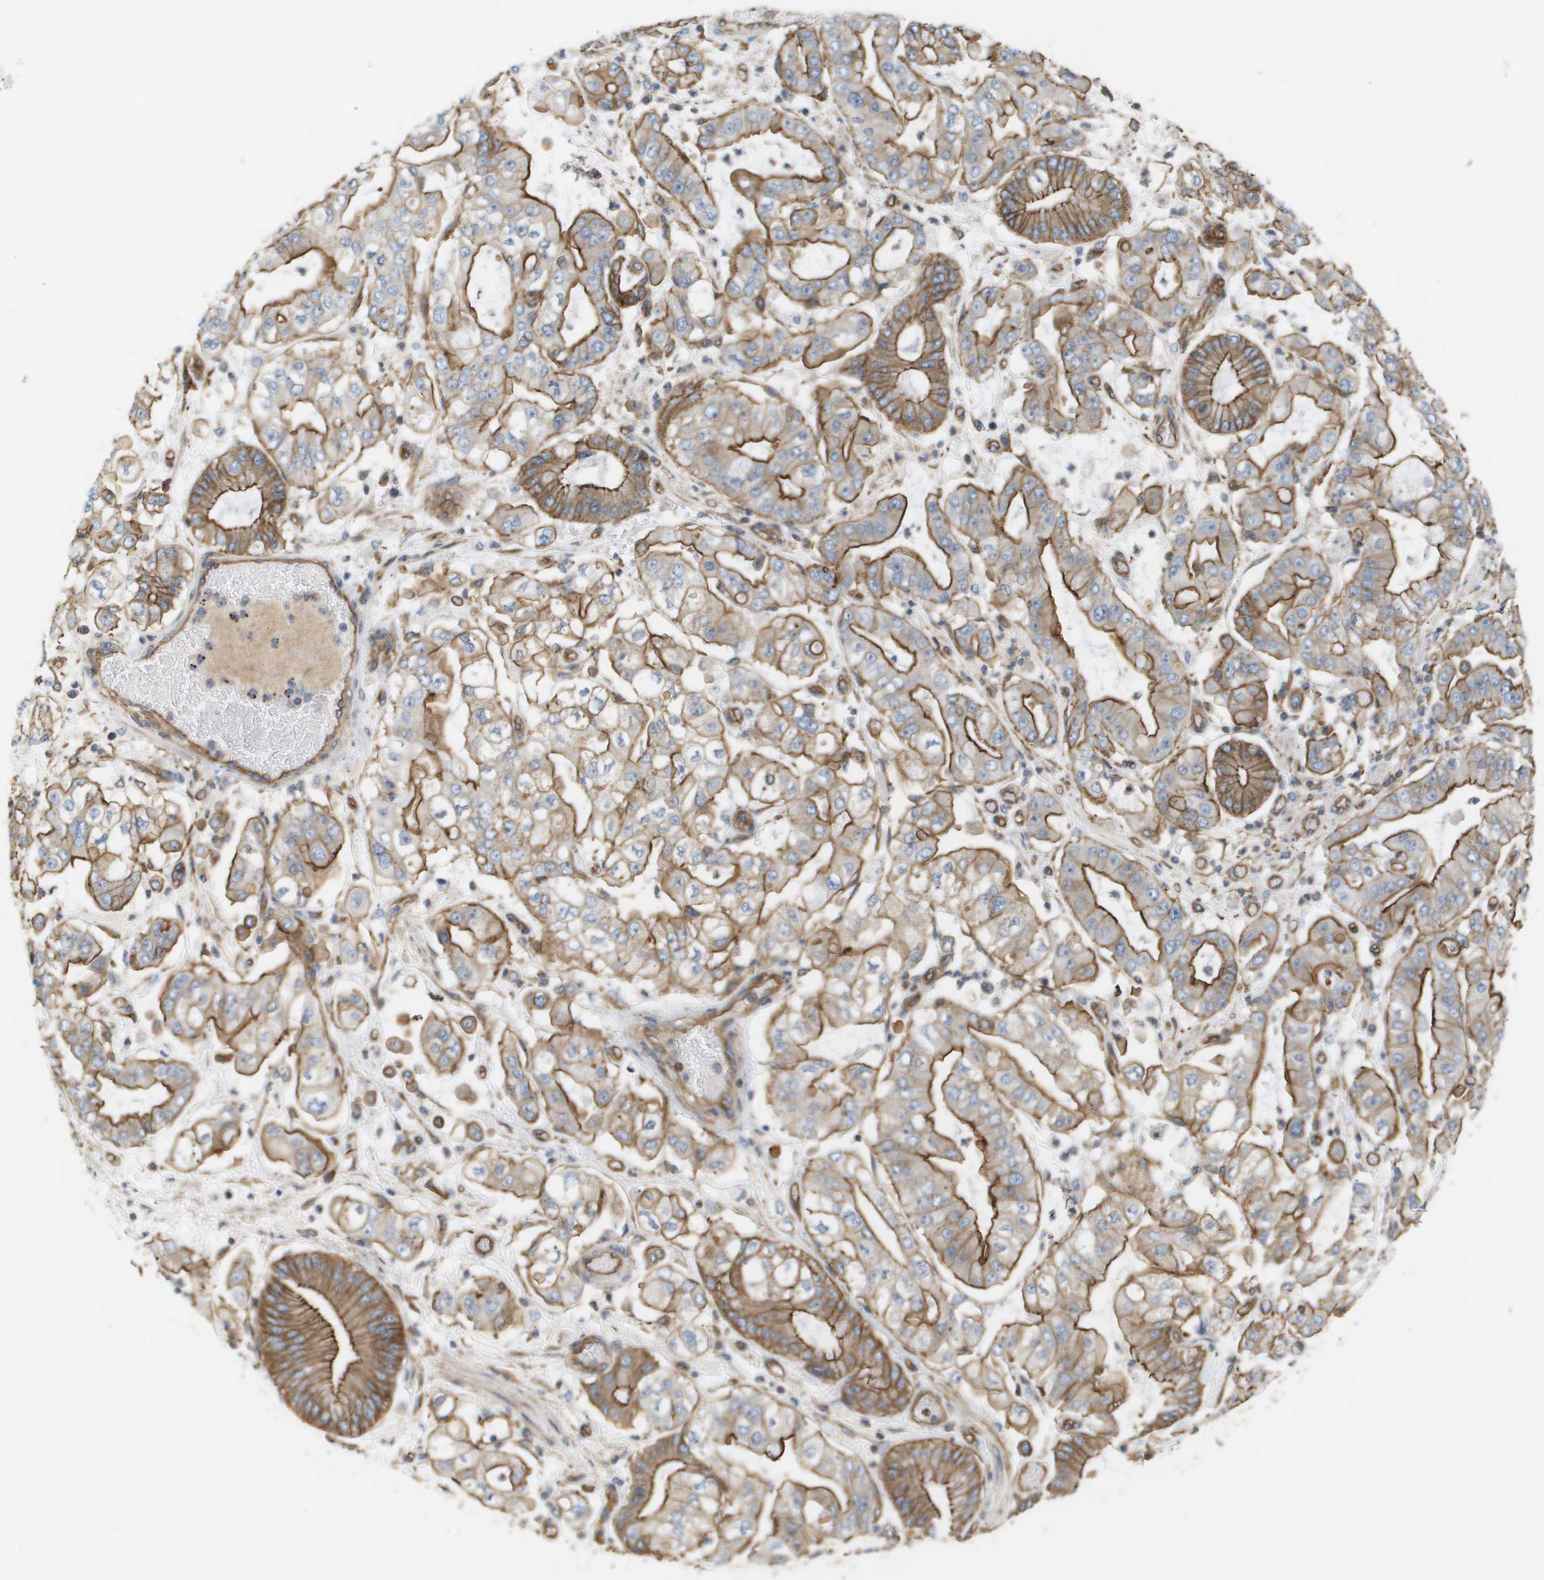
{"staining": {"intensity": "moderate", "quantity": ">75%", "location": "cytoplasmic/membranous"}, "tissue": "stomach cancer", "cell_type": "Tumor cells", "image_type": "cancer", "snomed": [{"axis": "morphology", "description": "Adenocarcinoma, NOS"}, {"axis": "topography", "description": "Stomach"}], "caption": "The immunohistochemical stain shows moderate cytoplasmic/membranous staining in tumor cells of stomach cancer tissue.", "gene": "SGMS2", "patient": {"sex": "male", "age": 76}}